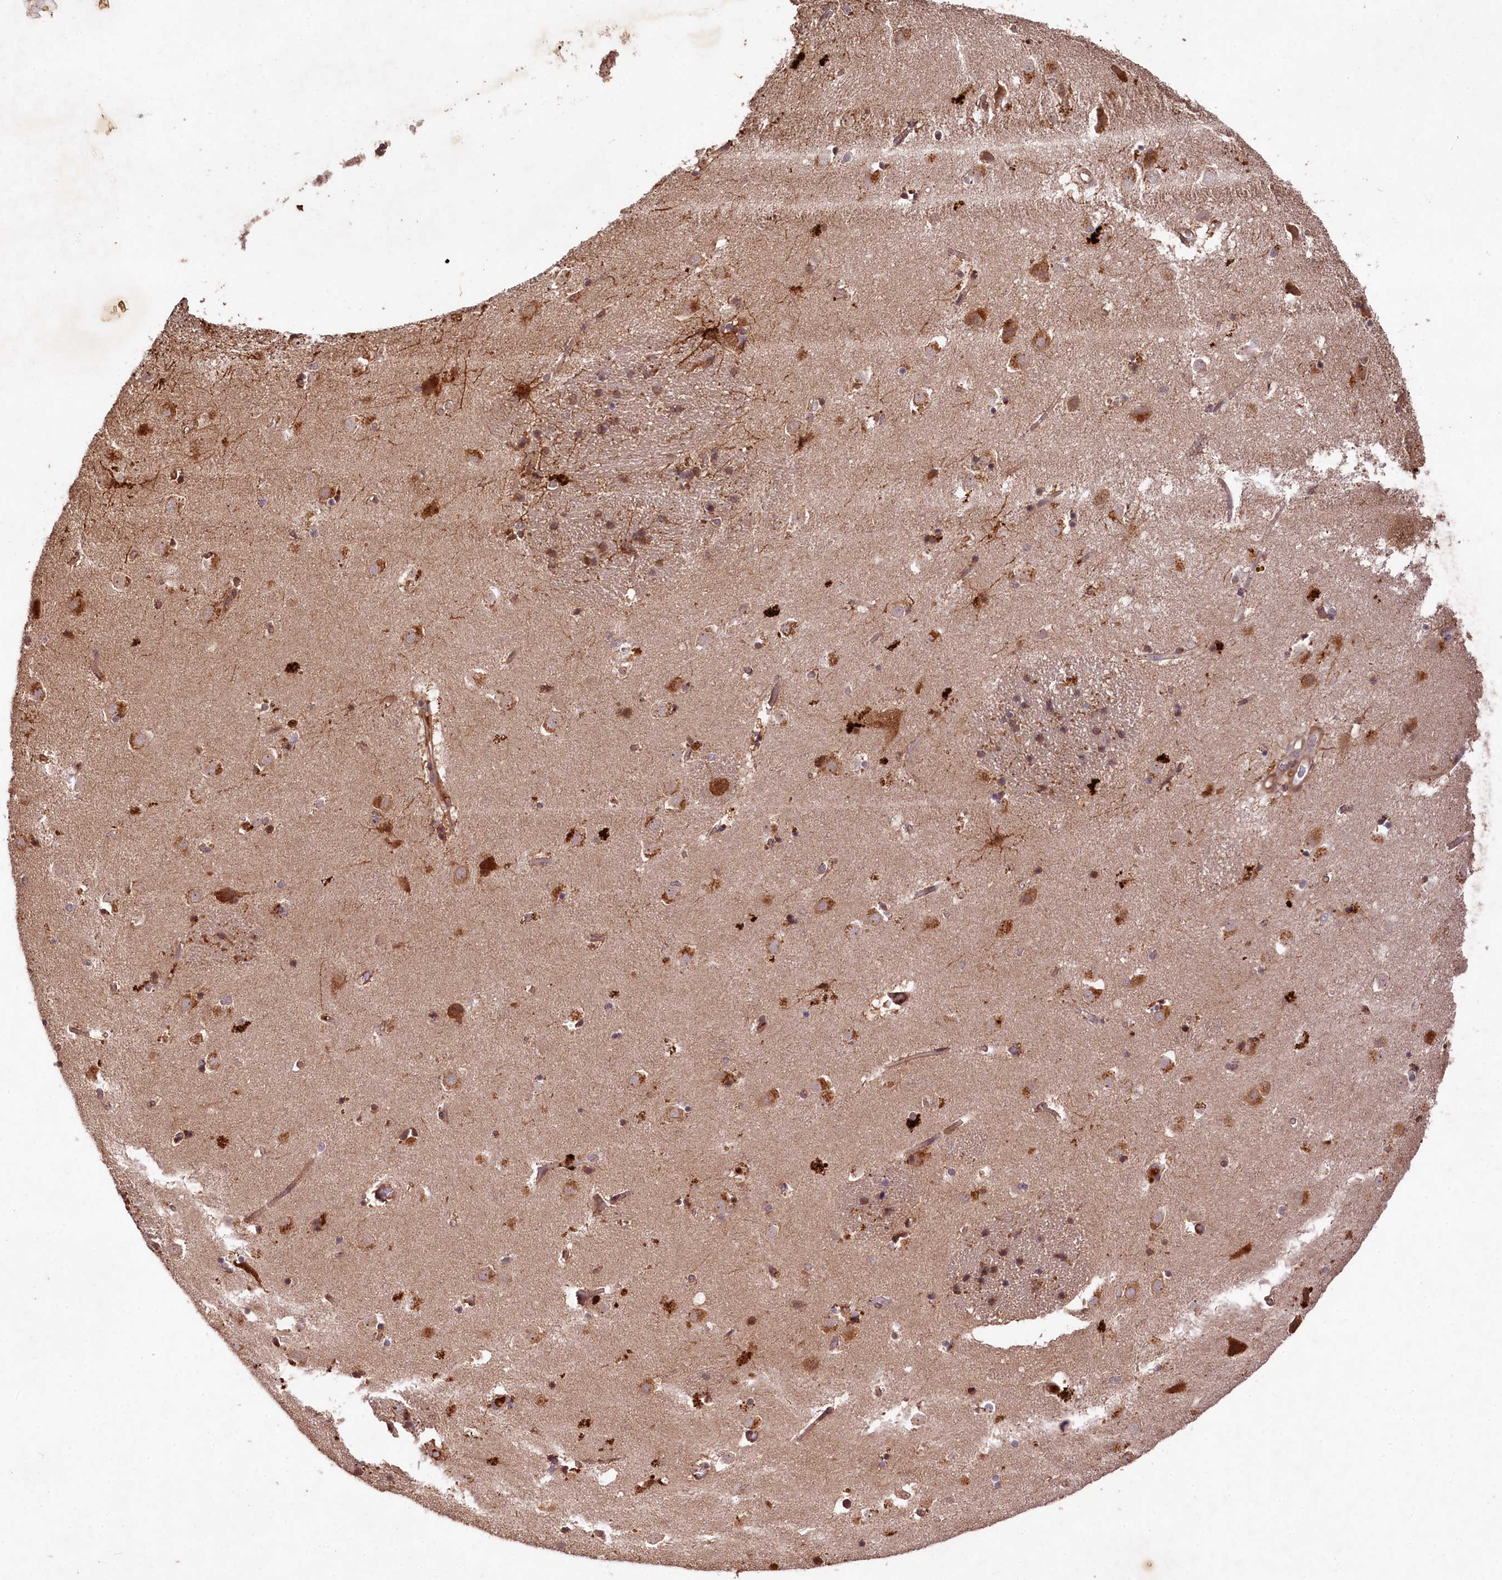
{"staining": {"intensity": "moderate", "quantity": "25%-75%", "location": "cytoplasmic/membranous"}, "tissue": "caudate", "cell_type": "Glial cells", "image_type": "normal", "snomed": [{"axis": "morphology", "description": "Normal tissue, NOS"}, {"axis": "topography", "description": "Lateral ventricle wall"}], "caption": "Protein analysis of unremarkable caudate reveals moderate cytoplasmic/membranous positivity in about 25%-75% of glial cells.", "gene": "MCF2L2", "patient": {"sex": "male", "age": 70}}